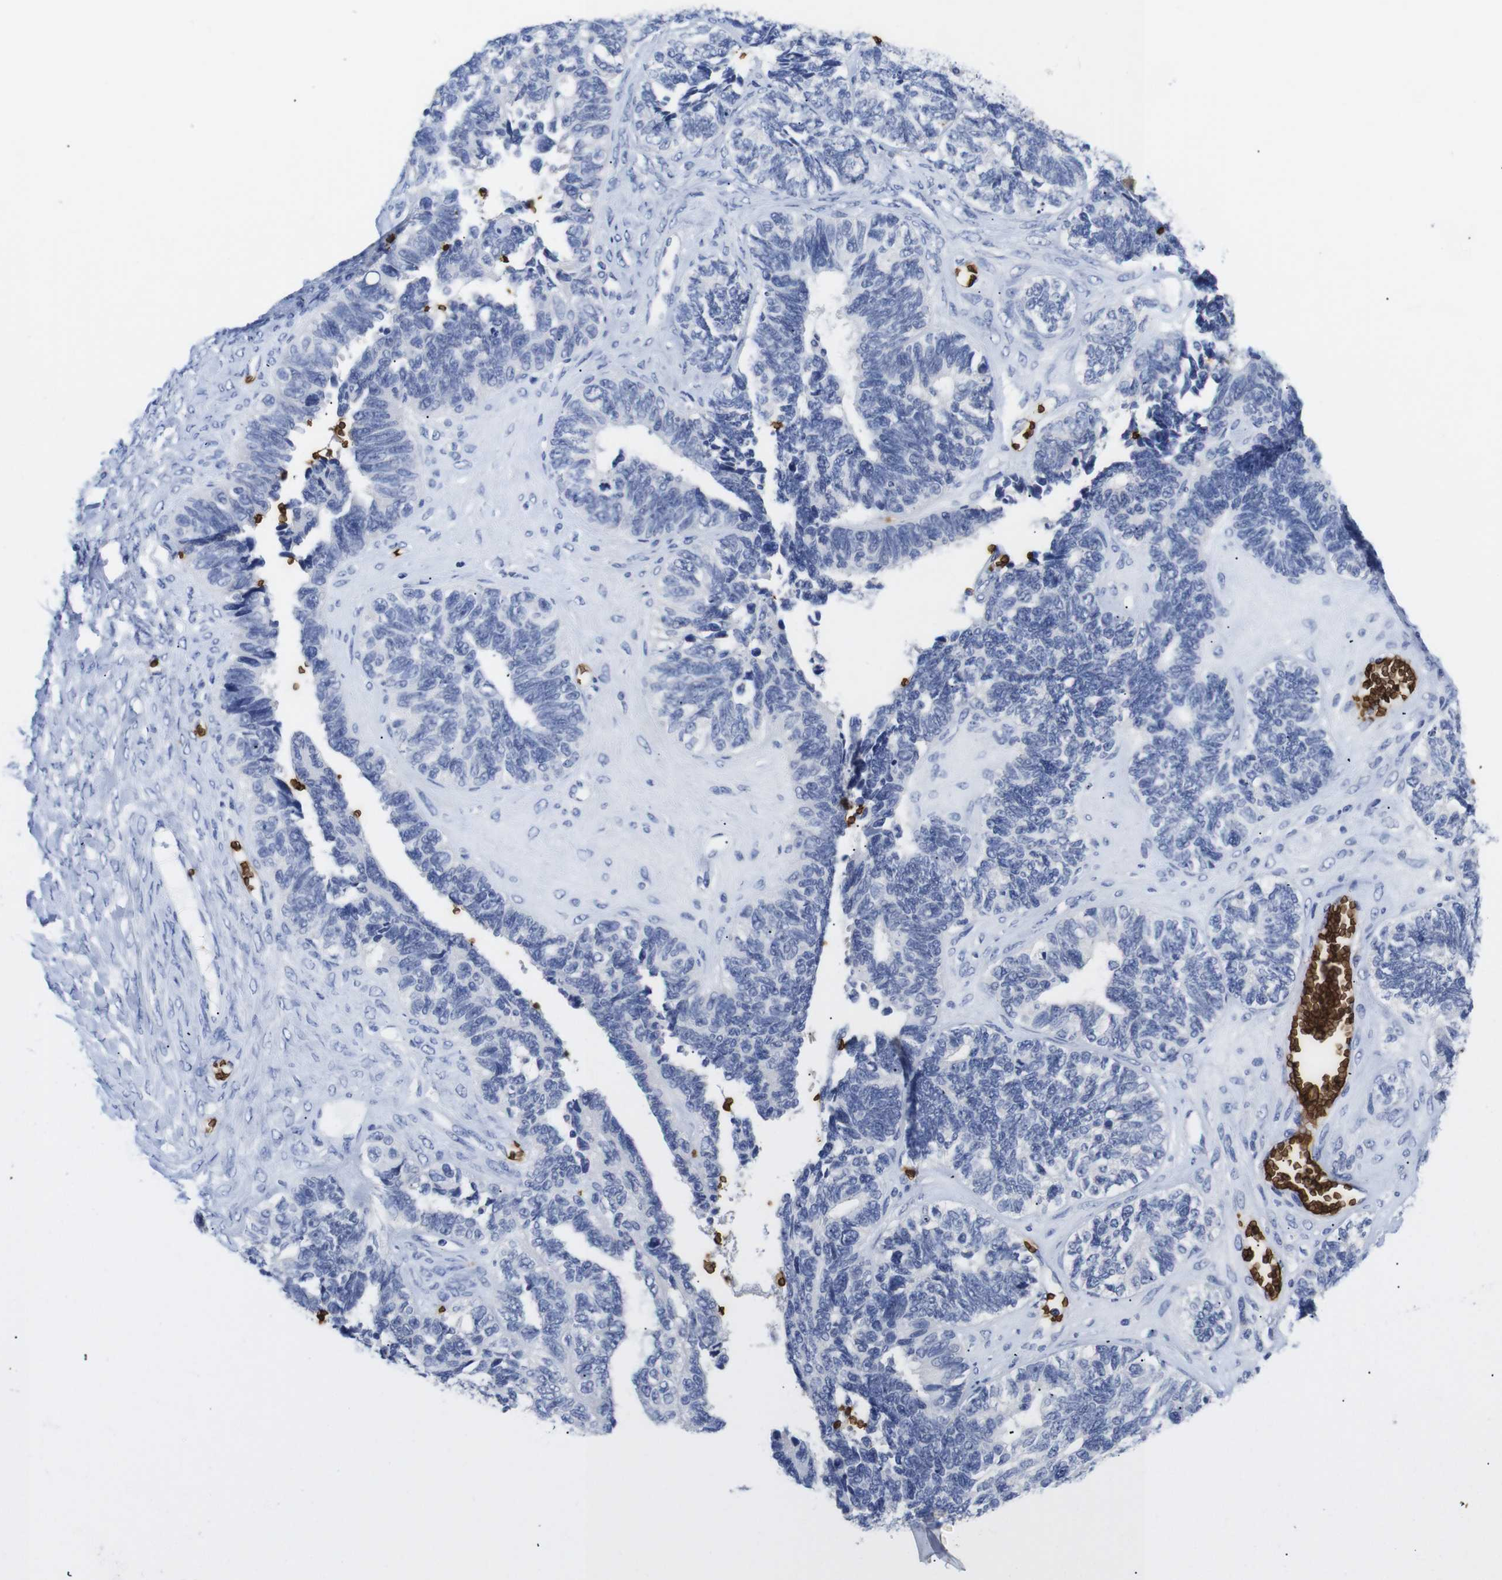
{"staining": {"intensity": "negative", "quantity": "none", "location": "none"}, "tissue": "ovarian cancer", "cell_type": "Tumor cells", "image_type": "cancer", "snomed": [{"axis": "morphology", "description": "Cystadenocarcinoma, serous, NOS"}, {"axis": "topography", "description": "Ovary"}], "caption": "DAB immunohistochemical staining of human ovarian serous cystadenocarcinoma exhibits no significant staining in tumor cells.", "gene": "S1PR2", "patient": {"sex": "female", "age": 79}}